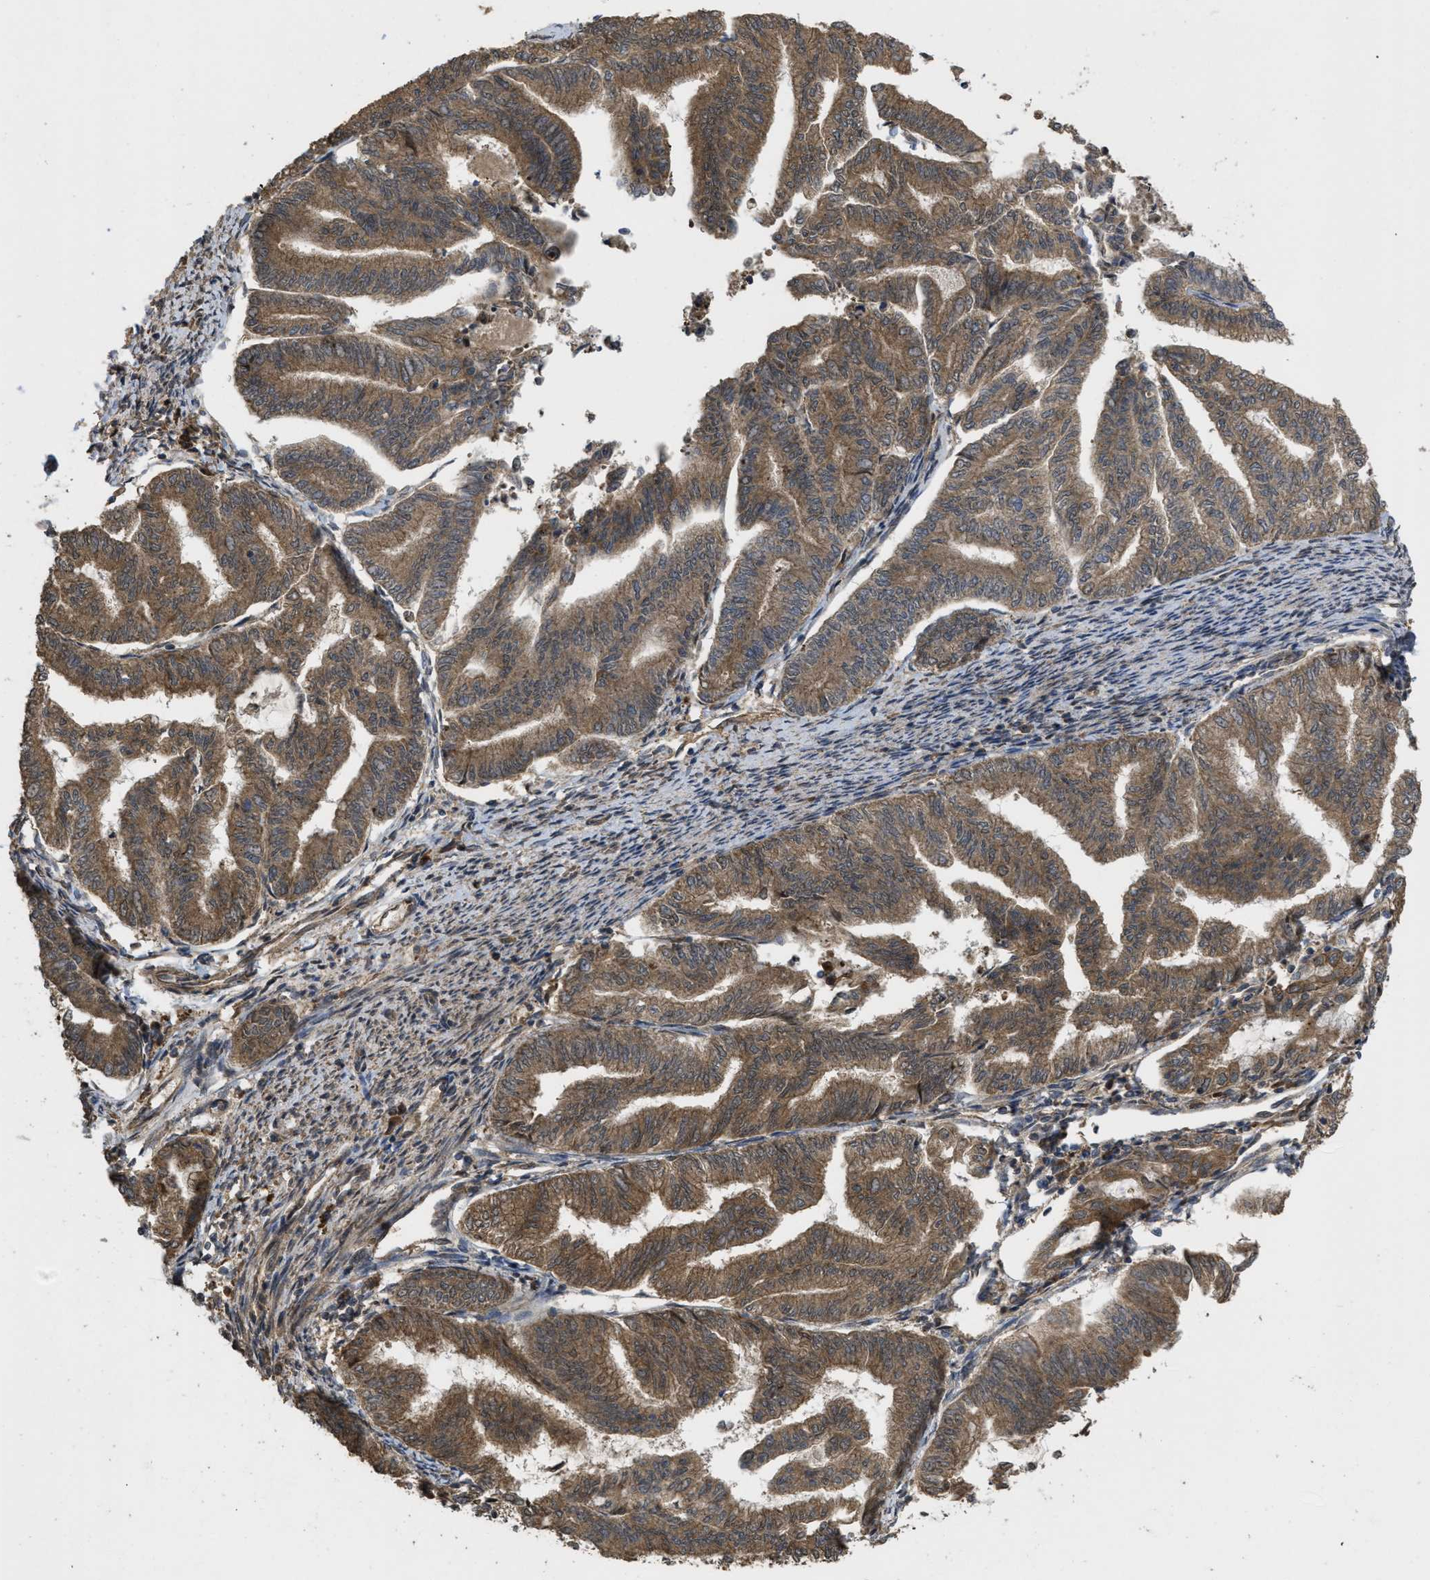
{"staining": {"intensity": "moderate", "quantity": ">75%", "location": "cytoplasmic/membranous"}, "tissue": "endometrial cancer", "cell_type": "Tumor cells", "image_type": "cancer", "snomed": [{"axis": "morphology", "description": "Adenocarcinoma, NOS"}, {"axis": "topography", "description": "Endometrium"}], "caption": "Immunohistochemical staining of adenocarcinoma (endometrial) displays medium levels of moderate cytoplasmic/membranous protein staining in approximately >75% of tumor cells.", "gene": "FZD6", "patient": {"sex": "female", "age": 79}}